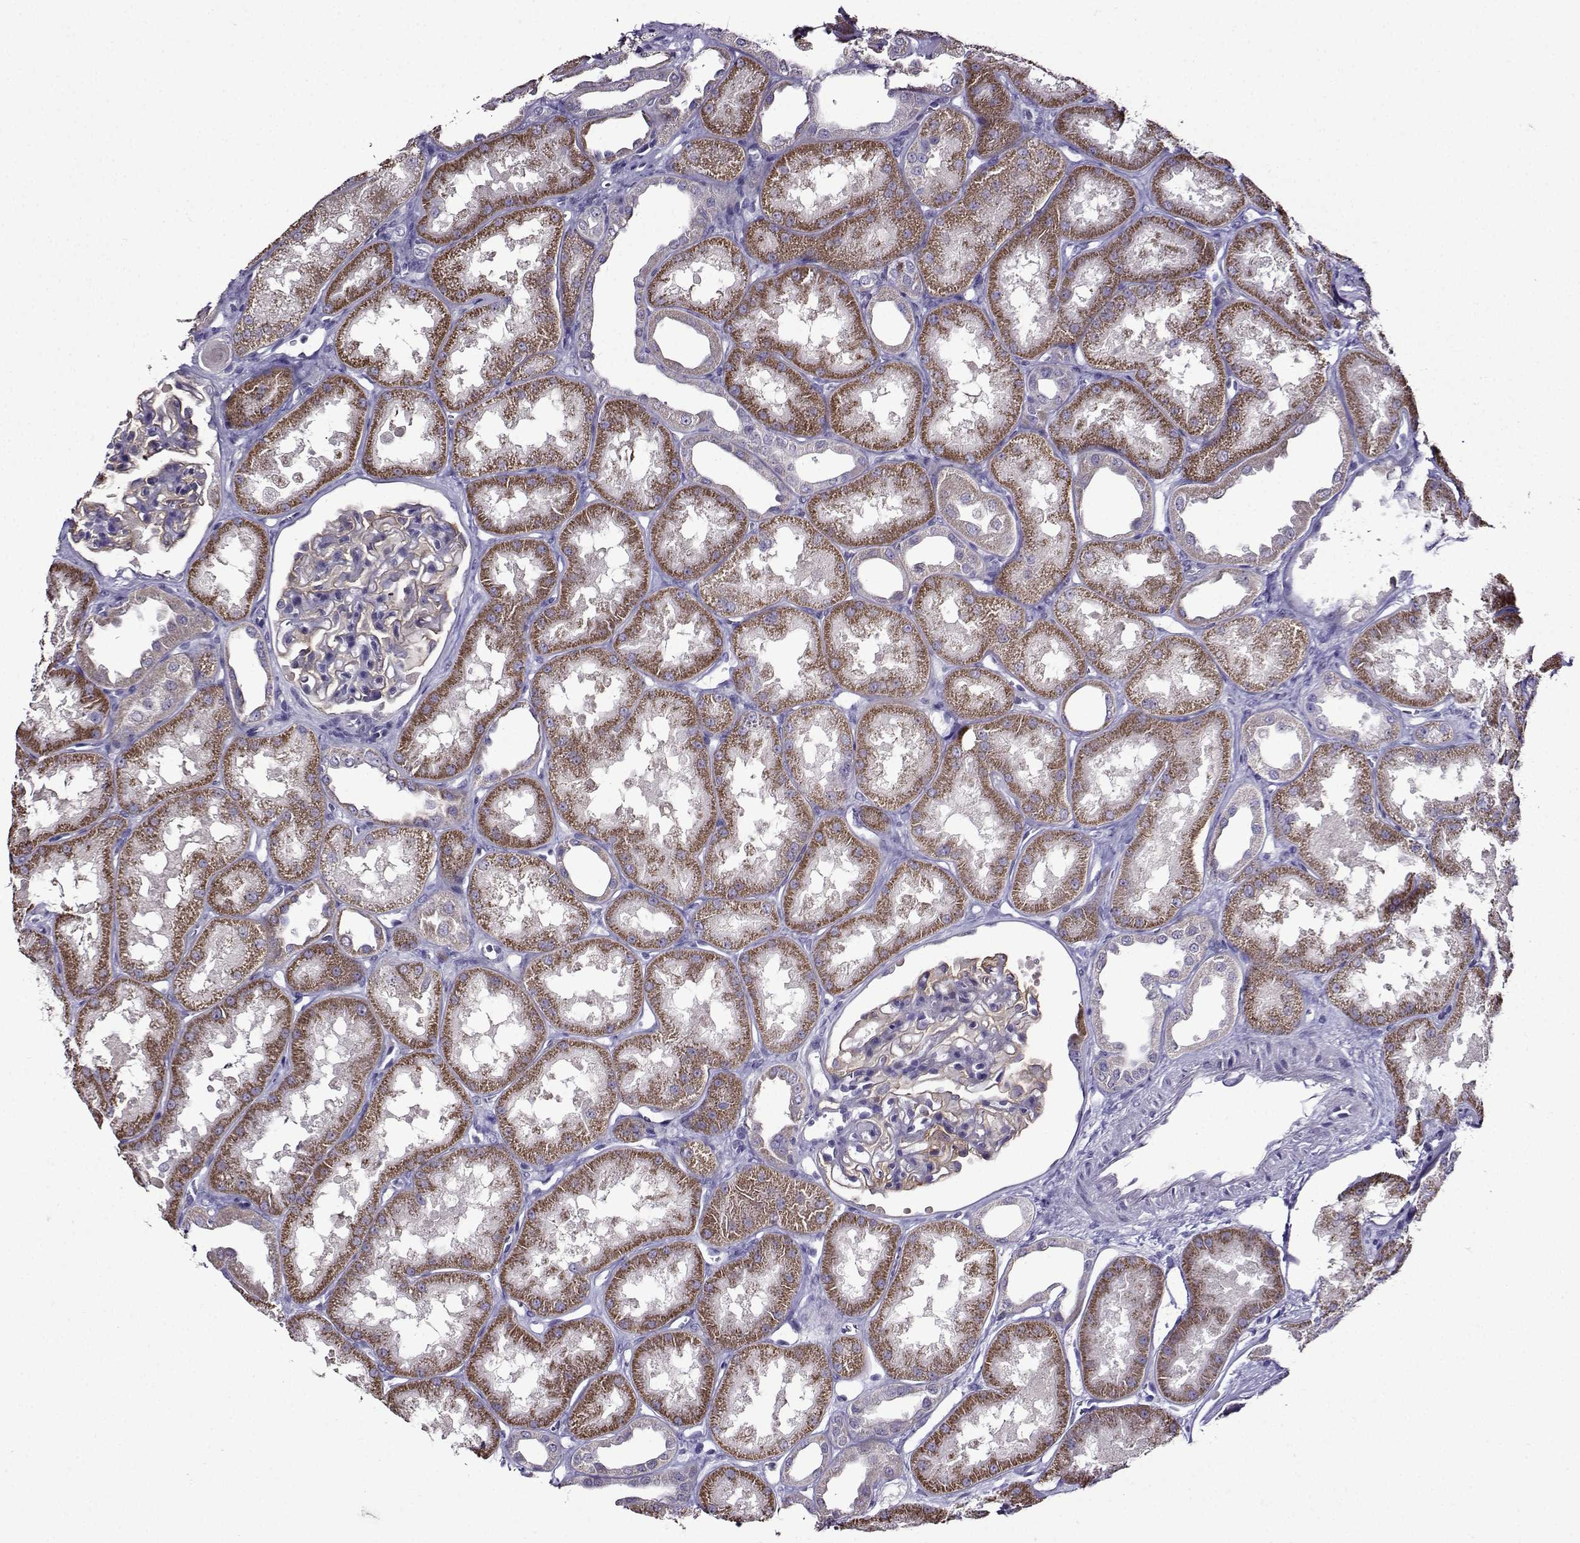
{"staining": {"intensity": "negative", "quantity": "none", "location": "none"}, "tissue": "kidney", "cell_type": "Cells in glomeruli", "image_type": "normal", "snomed": [{"axis": "morphology", "description": "Normal tissue, NOS"}, {"axis": "topography", "description": "Kidney"}], "caption": "Unremarkable kidney was stained to show a protein in brown. There is no significant staining in cells in glomeruli. The staining is performed using DAB (3,3'-diaminobenzidine) brown chromogen with nuclei counter-stained in using hematoxylin.", "gene": "TMEM266", "patient": {"sex": "male", "age": 61}}